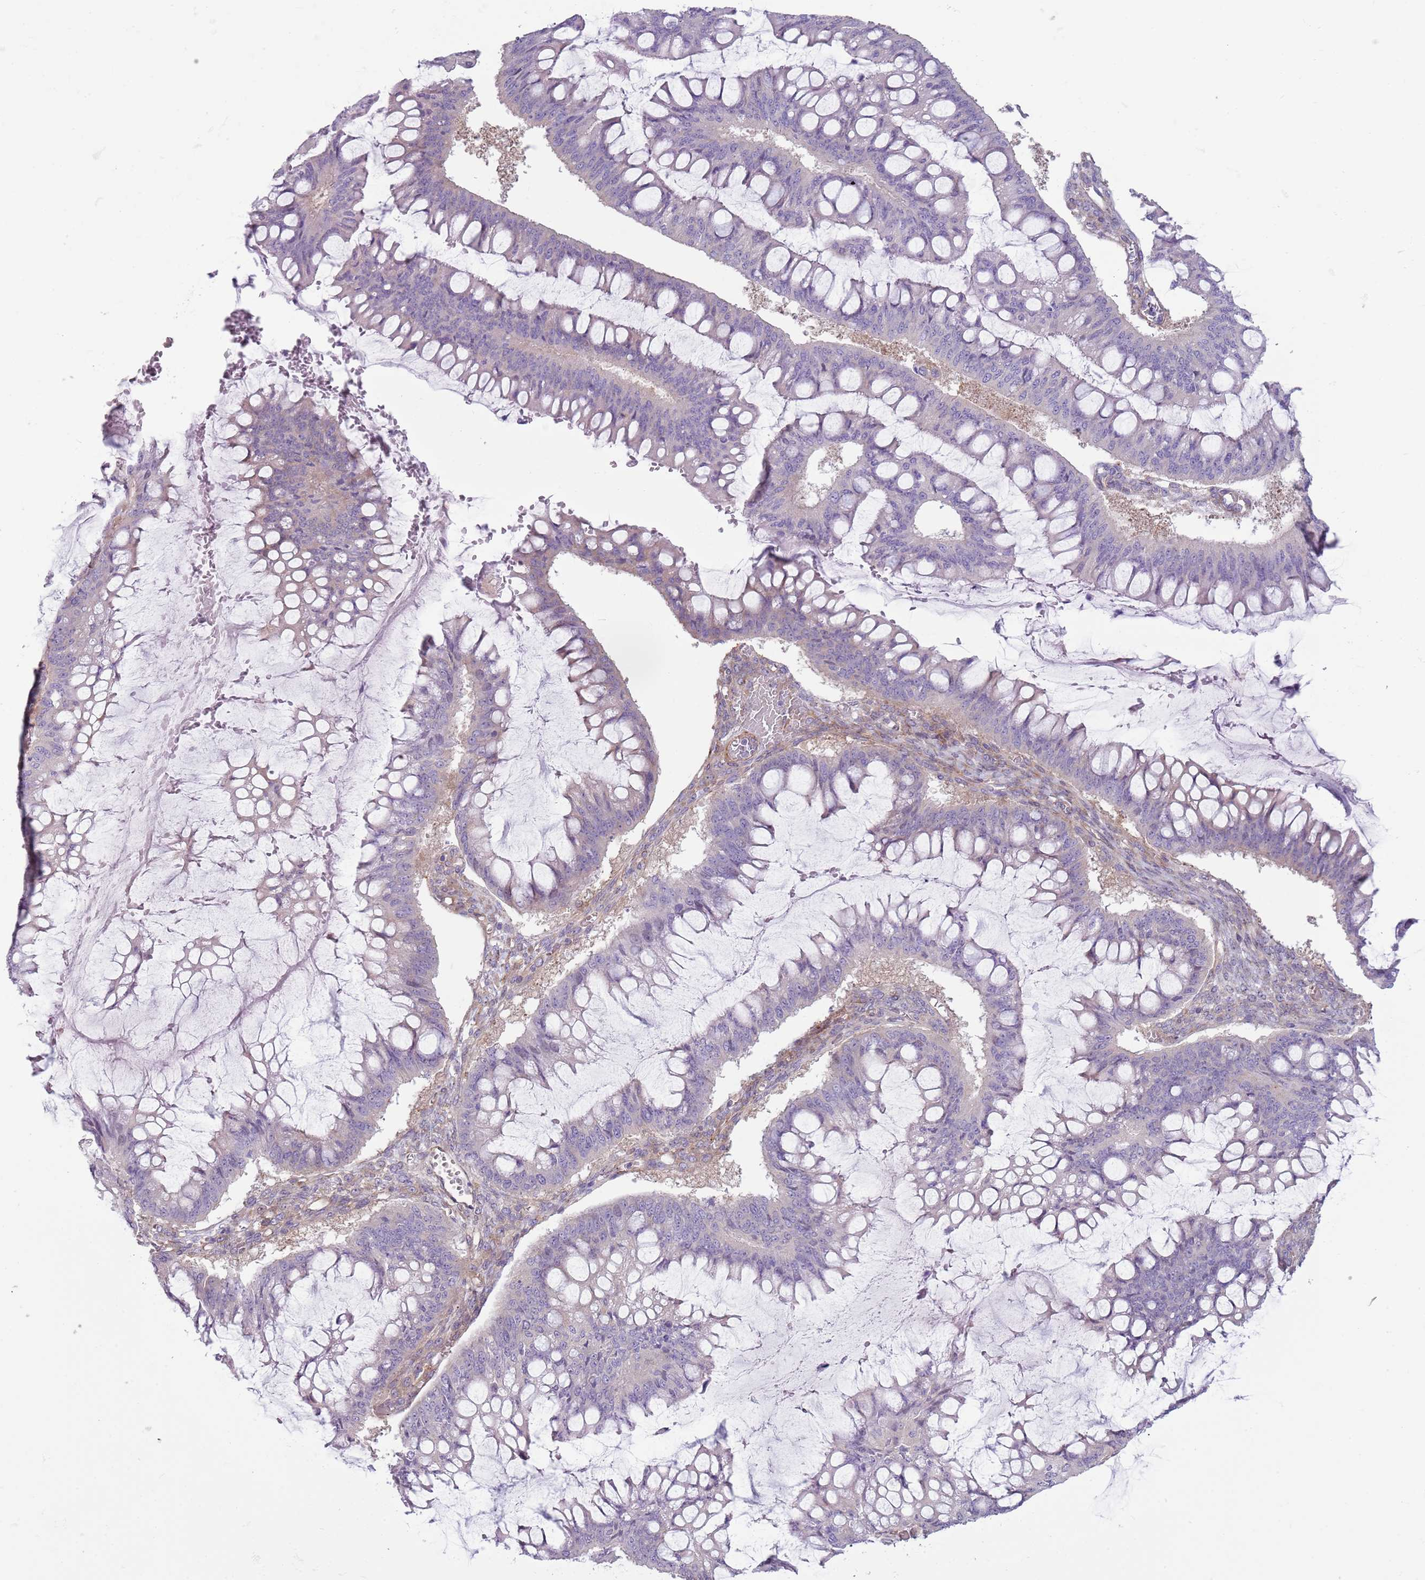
{"staining": {"intensity": "negative", "quantity": "none", "location": "none"}, "tissue": "ovarian cancer", "cell_type": "Tumor cells", "image_type": "cancer", "snomed": [{"axis": "morphology", "description": "Cystadenocarcinoma, mucinous, NOS"}, {"axis": "topography", "description": "Ovary"}], "caption": "Immunohistochemistry (IHC) image of human ovarian cancer stained for a protein (brown), which shows no staining in tumor cells. (Brightfield microscopy of DAB immunohistochemistry (IHC) at high magnification).", "gene": "SNX1", "patient": {"sex": "female", "age": 73}}